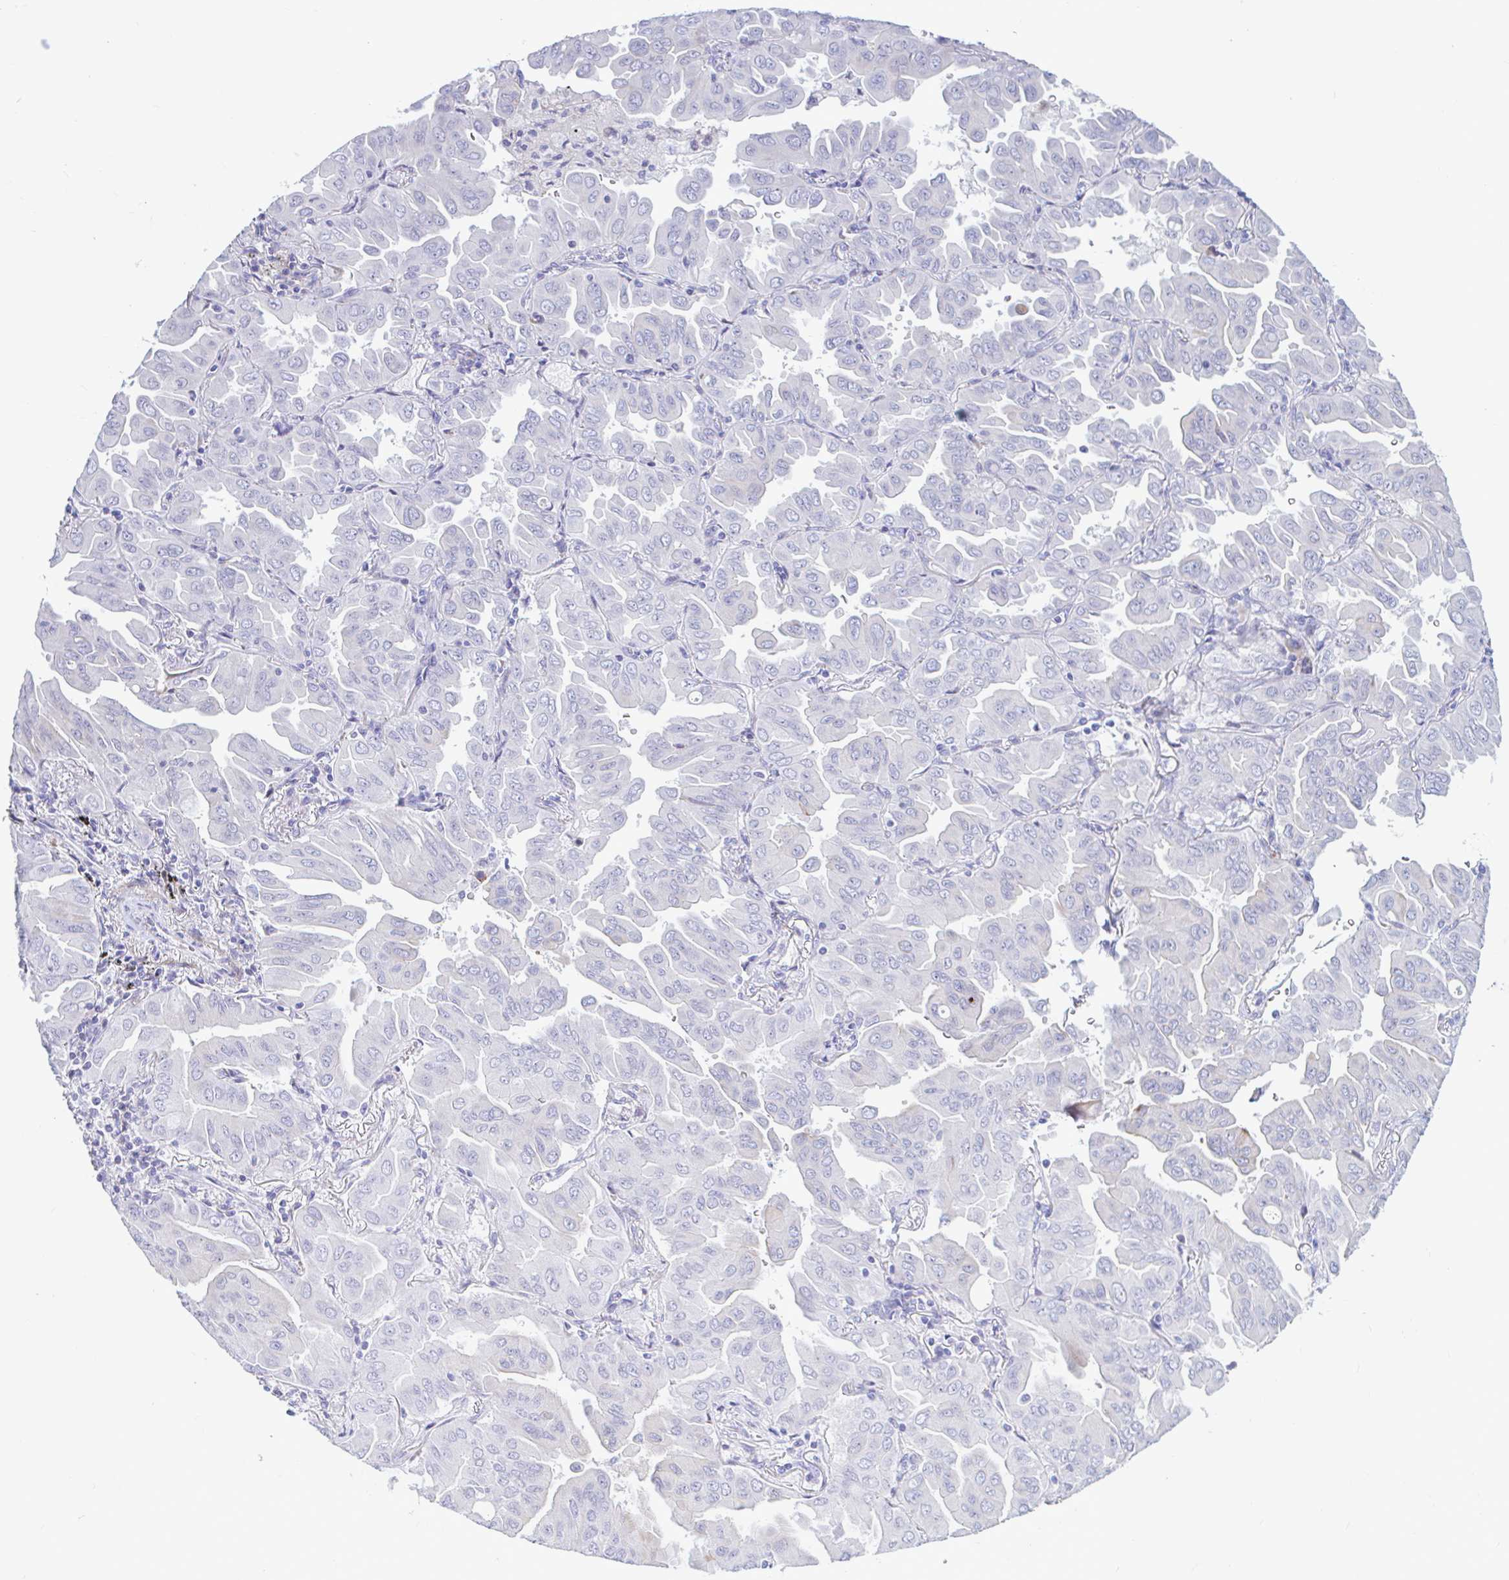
{"staining": {"intensity": "negative", "quantity": "none", "location": "none"}, "tissue": "lung cancer", "cell_type": "Tumor cells", "image_type": "cancer", "snomed": [{"axis": "morphology", "description": "Adenocarcinoma, NOS"}, {"axis": "topography", "description": "Lung"}], "caption": "The image exhibits no staining of tumor cells in adenocarcinoma (lung).", "gene": "NBPF3", "patient": {"sex": "male", "age": 64}}